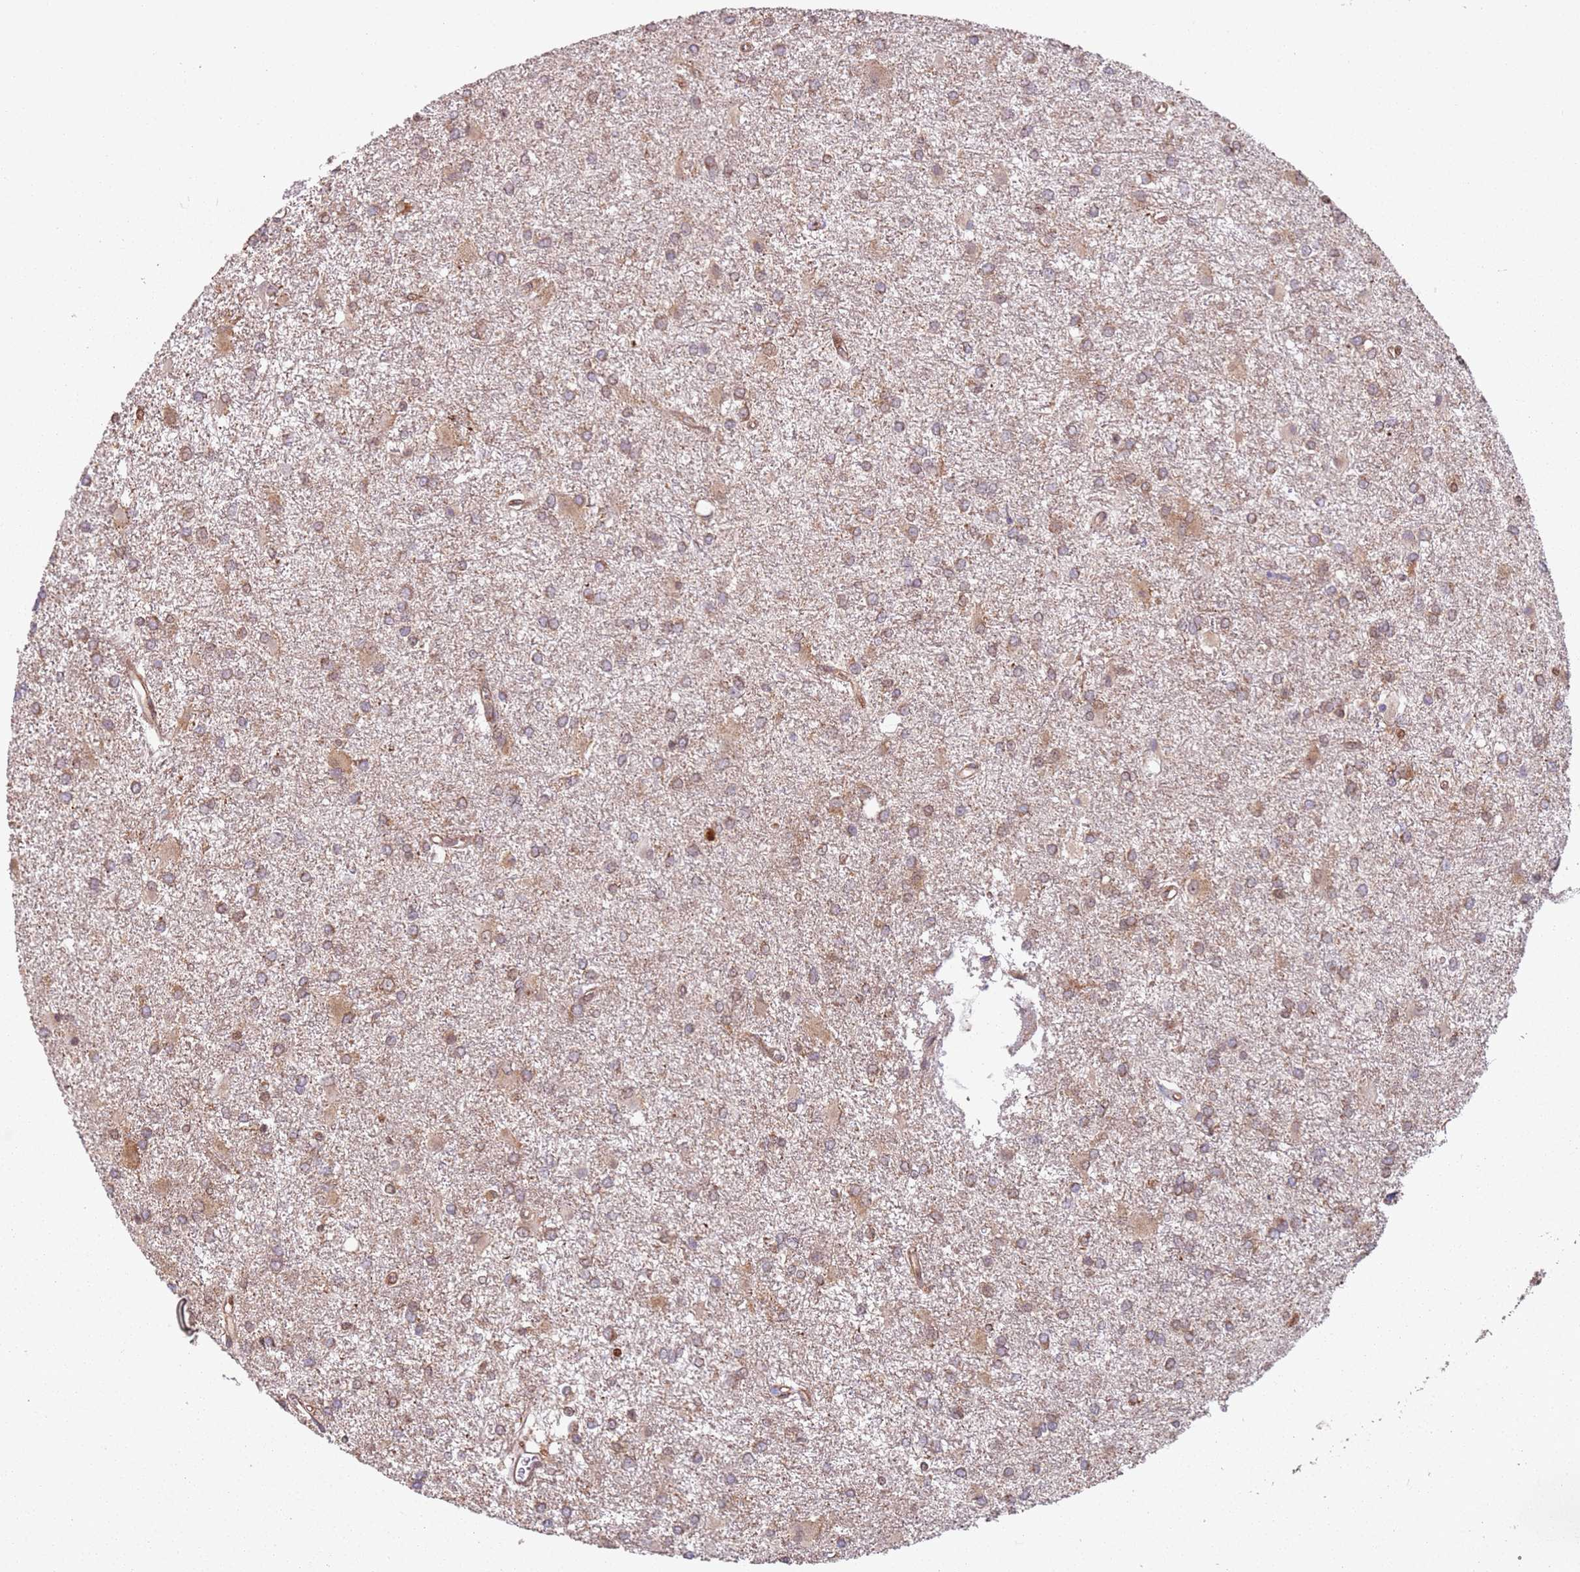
{"staining": {"intensity": "moderate", "quantity": "25%-75%", "location": "cytoplasmic/membranous"}, "tissue": "glioma", "cell_type": "Tumor cells", "image_type": "cancer", "snomed": [{"axis": "morphology", "description": "Glioma, malignant, High grade"}, {"axis": "topography", "description": "Brain"}], "caption": "Brown immunohistochemical staining in human high-grade glioma (malignant) exhibits moderate cytoplasmic/membranous positivity in about 25%-75% of tumor cells. (brown staining indicates protein expression, while blue staining denotes nuclei).", "gene": "HNRNPLL", "patient": {"sex": "female", "age": 50}}